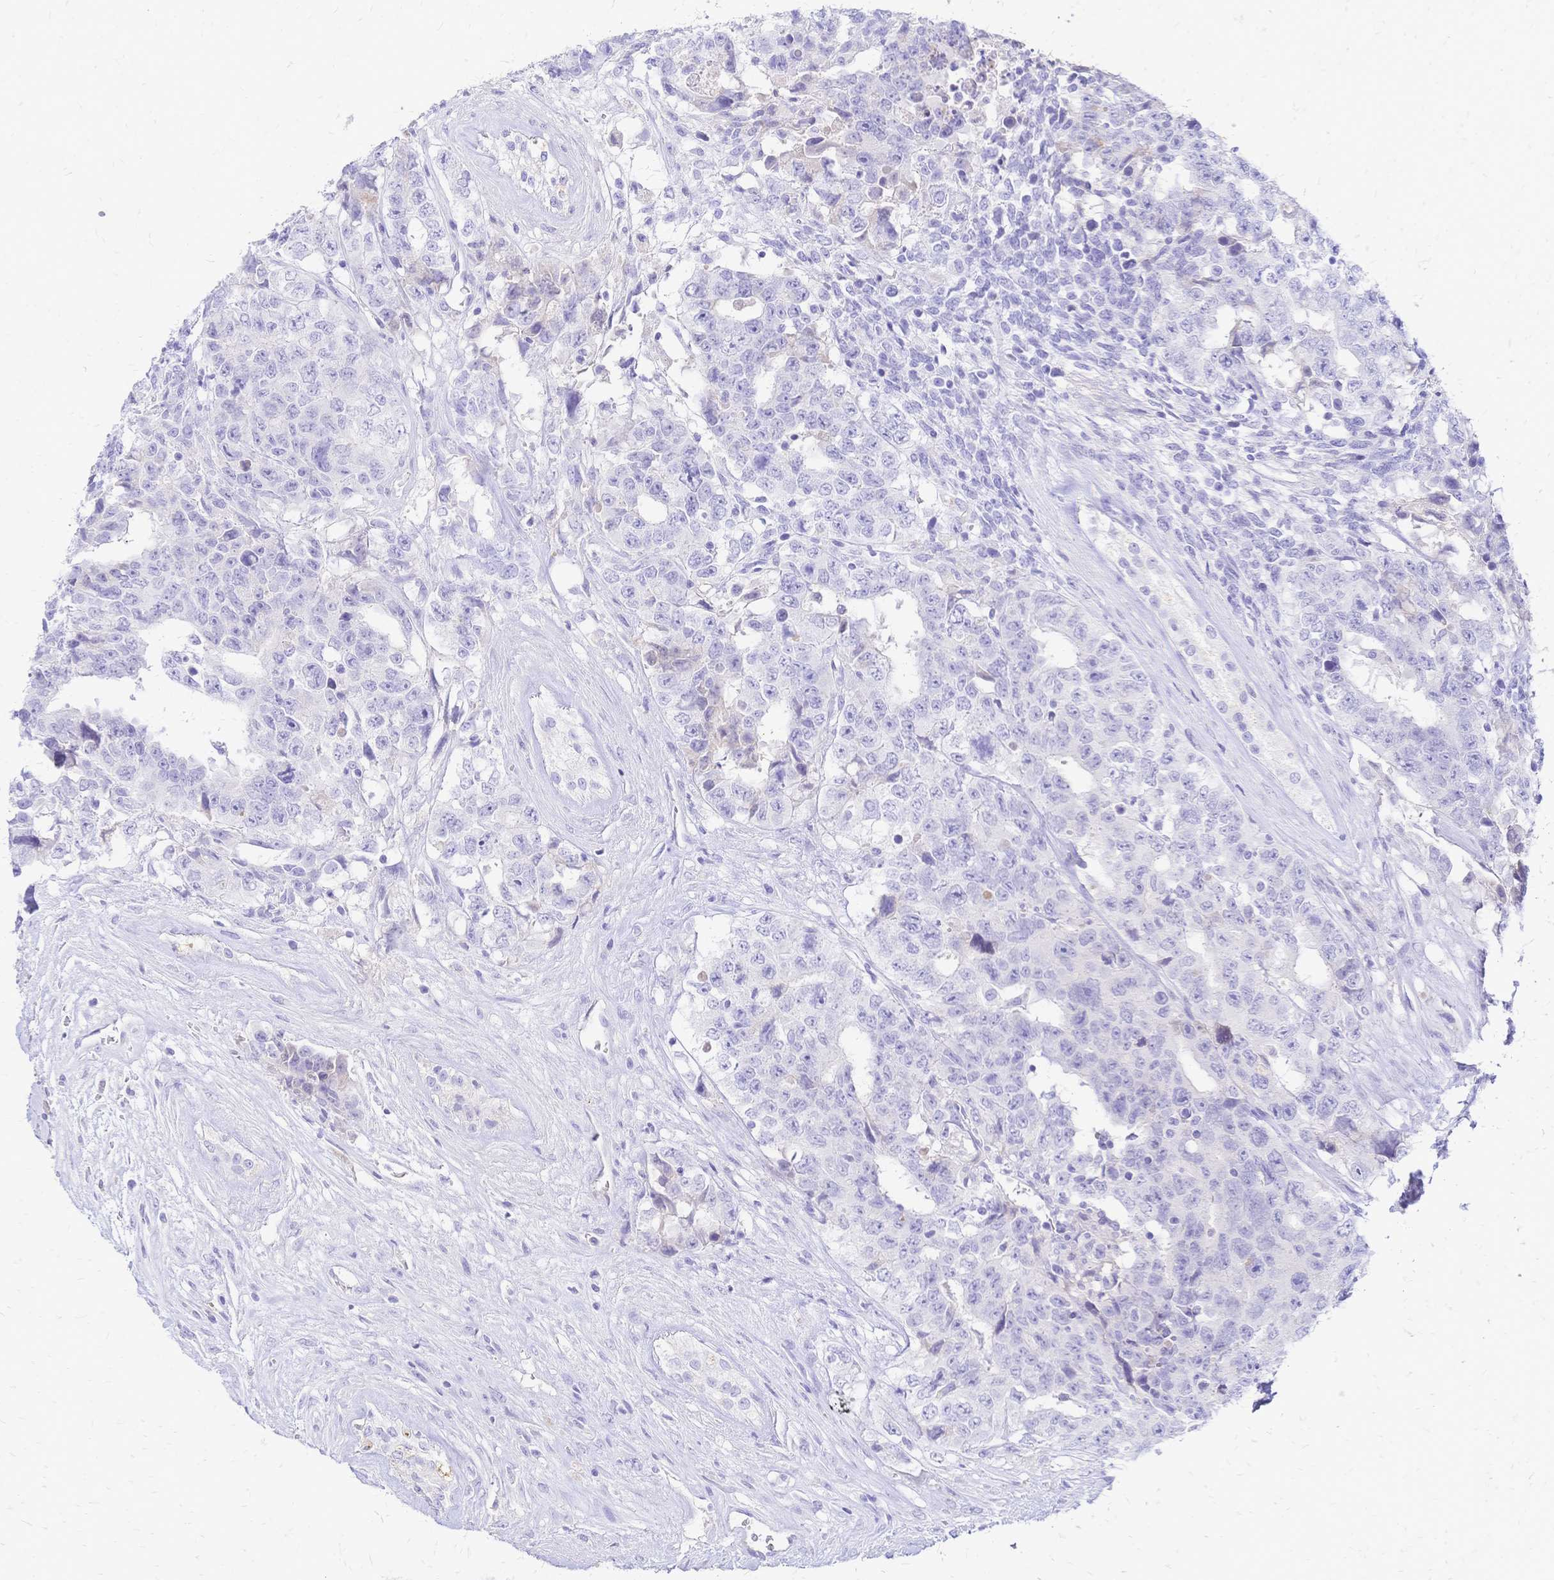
{"staining": {"intensity": "negative", "quantity": "none", "location": "none"}, "tissue": "testis cancer", "cell_type": "Tumor cells", "image_type": "cancer", "snomed": [{"axis": "morphology", "description": "Carcinoma, Embryonal, NOS"}, {"axis": "topography", "description": "Testis"}], "caption": "Testis cancer (embryonal carcinoma) was stained to show a protein in brown. There is no significant positivity in tumor cells.", "gene": "FA2H", "patient": {"sex": "male", "age": 24}}